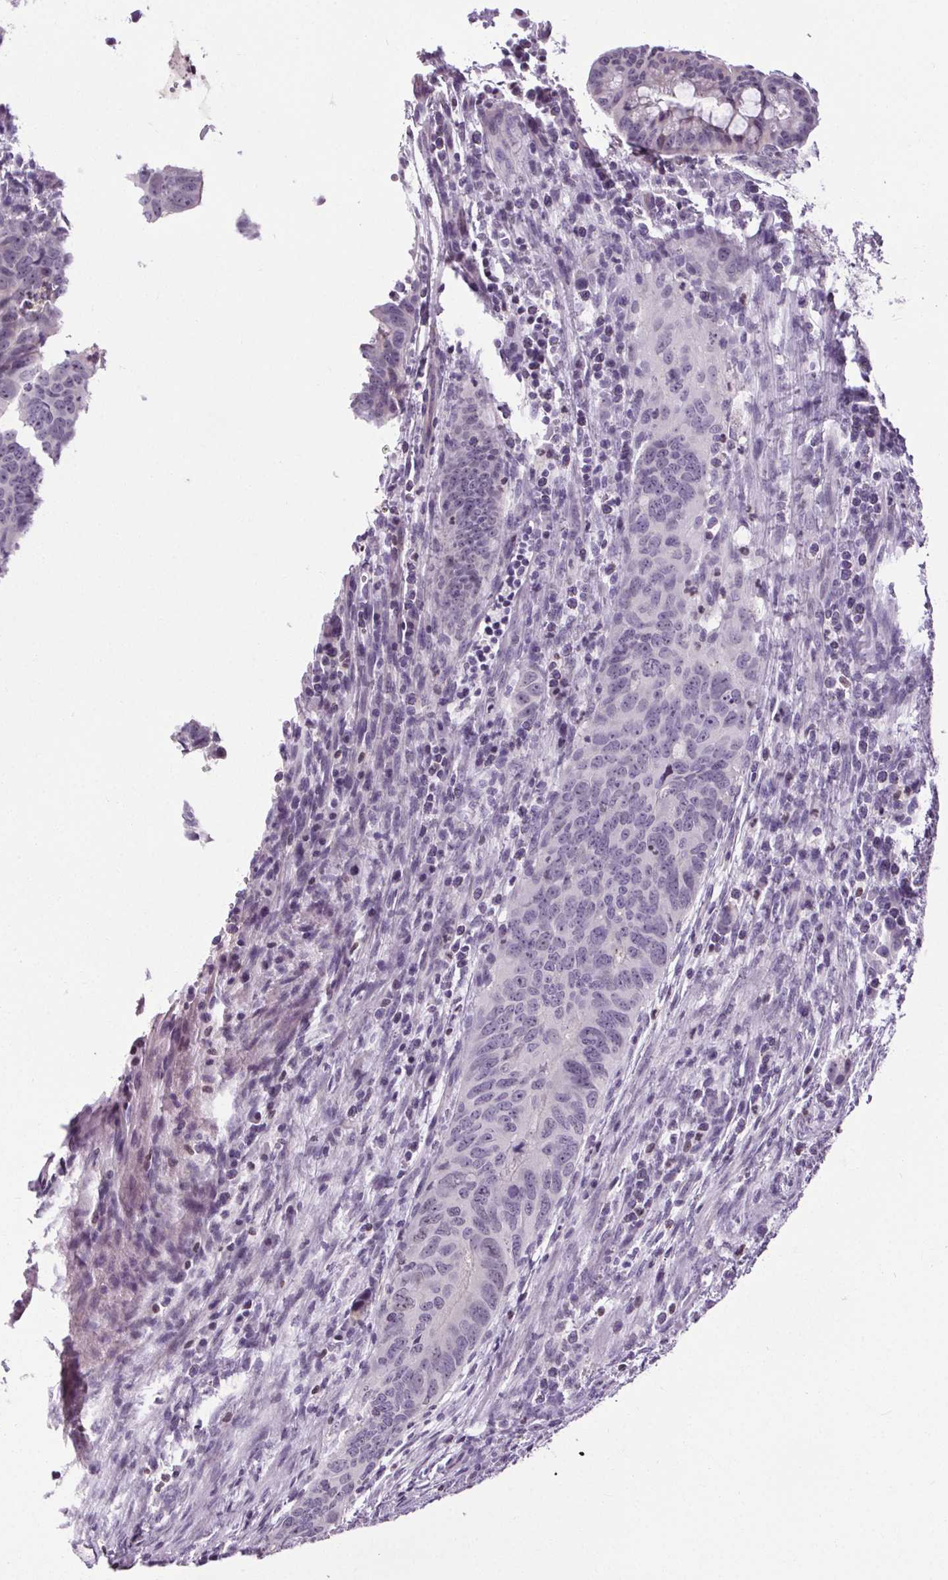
{"staining": {"intensity": "negative", "quantity": "none", "location": "none"}, "tissue": "colorectal cancer", "cell_type": "Tumor cells", "image_type": "cancer", "snomed": [{"axis": "morphology", "description": "Adenocarcinoma, NOS"}, {"axis": "topography", "description": "Colon"}], "caption": "A high-resolution photomicrograph shows IHC staining of colorectal adenocarcinoma, which shows no significant expression in tumor cells.", "gene": "TMEM240", "patient": {"sex": "male", "age": 79}}